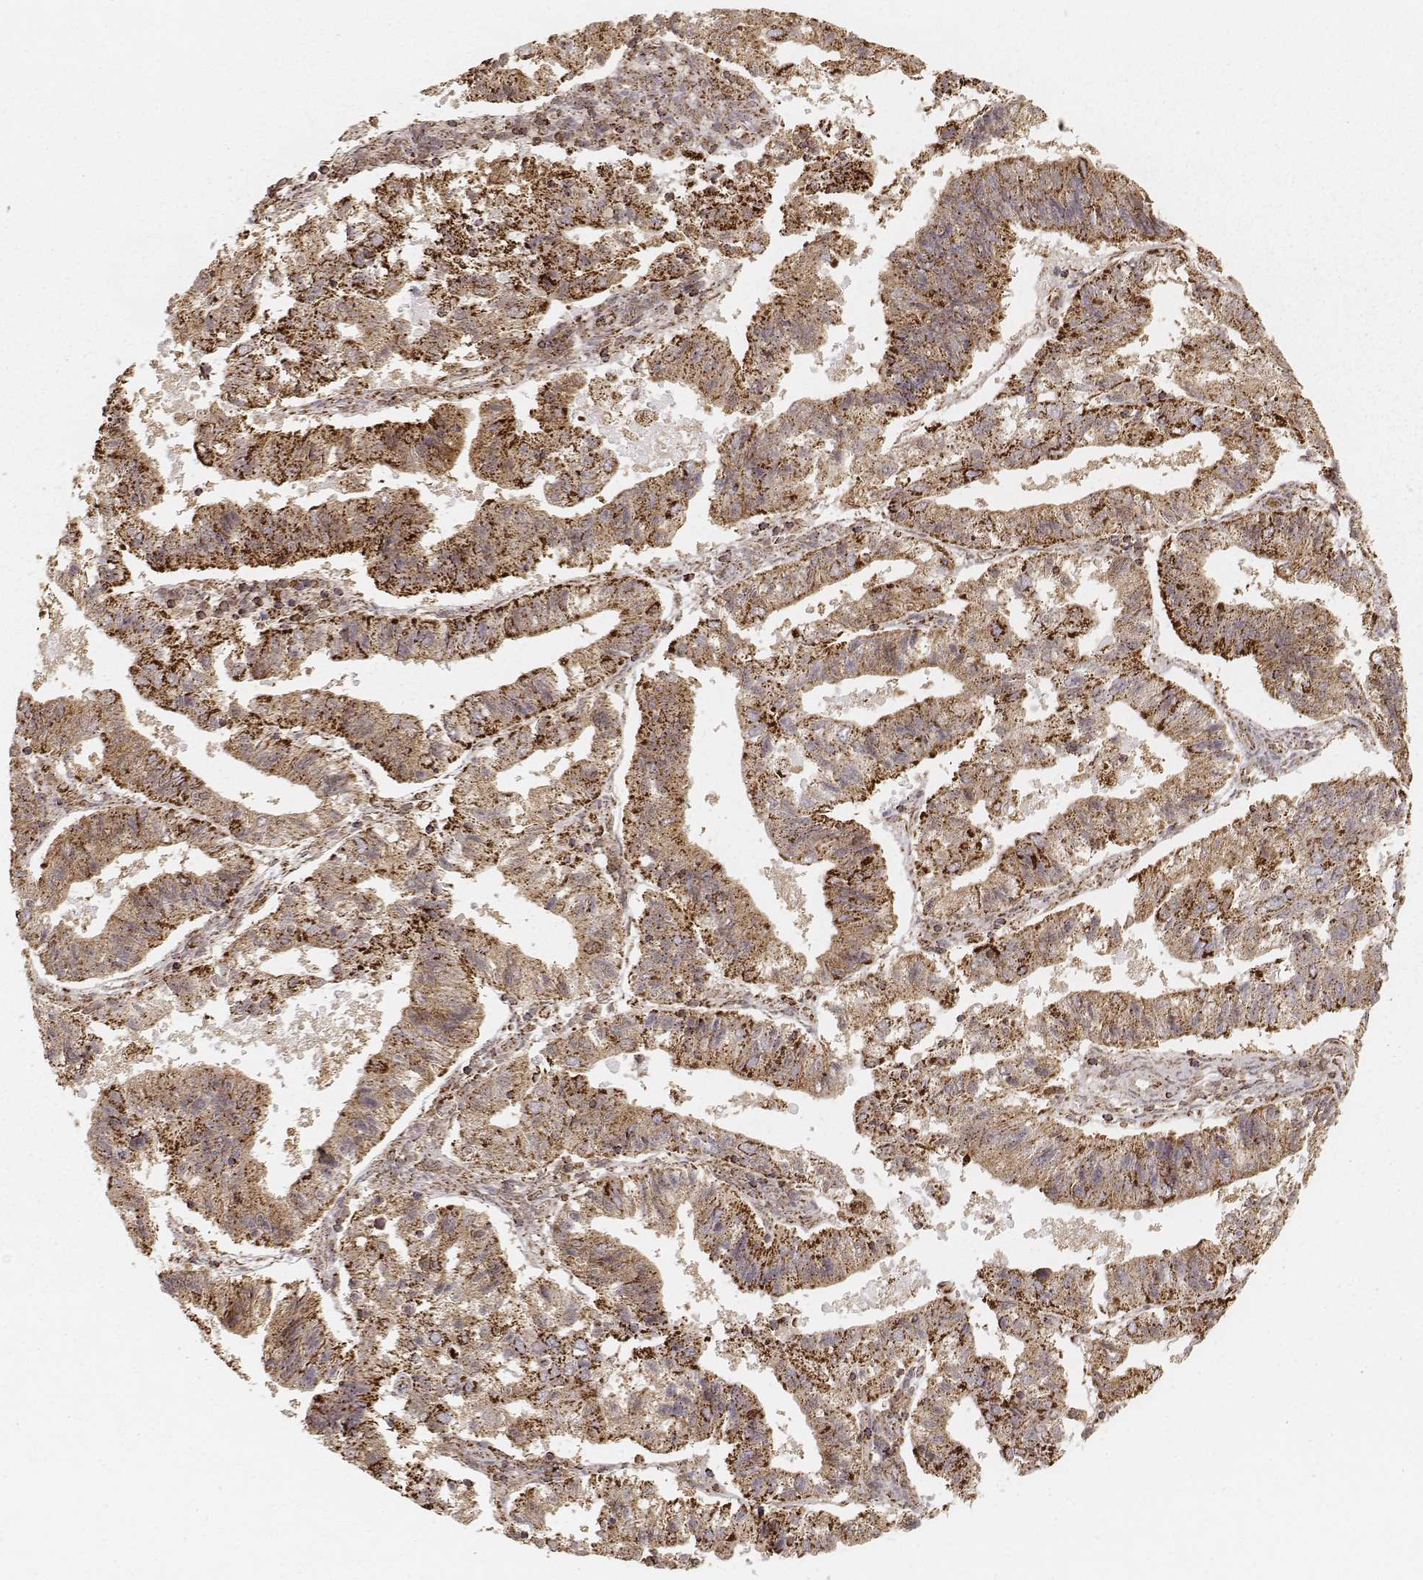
{"staining": {"intensity": "strong", "quantity": ">75%", "location": "cytoplasmic/membranous"}, "tissue": "endometrial cancer", "cell_type": "Tumor cells", "image_type": "cancer", "snomed": [{"axis": "morphology", "description": "Adenocarcinoma, NOS"}, {"axis": "topography", "description": "Endometrium"}], "caption": "Immunohistochemistry (IHC) (DAB) staining of human endometrial cancer (adenocarcinoma) reveals strong cytoplasmic/membranous protein staining in approximately >75% of tumor cells. Nuclei are stained in blue.", "gene": "CS", "patient": {"sex": "female", "age": 82}}